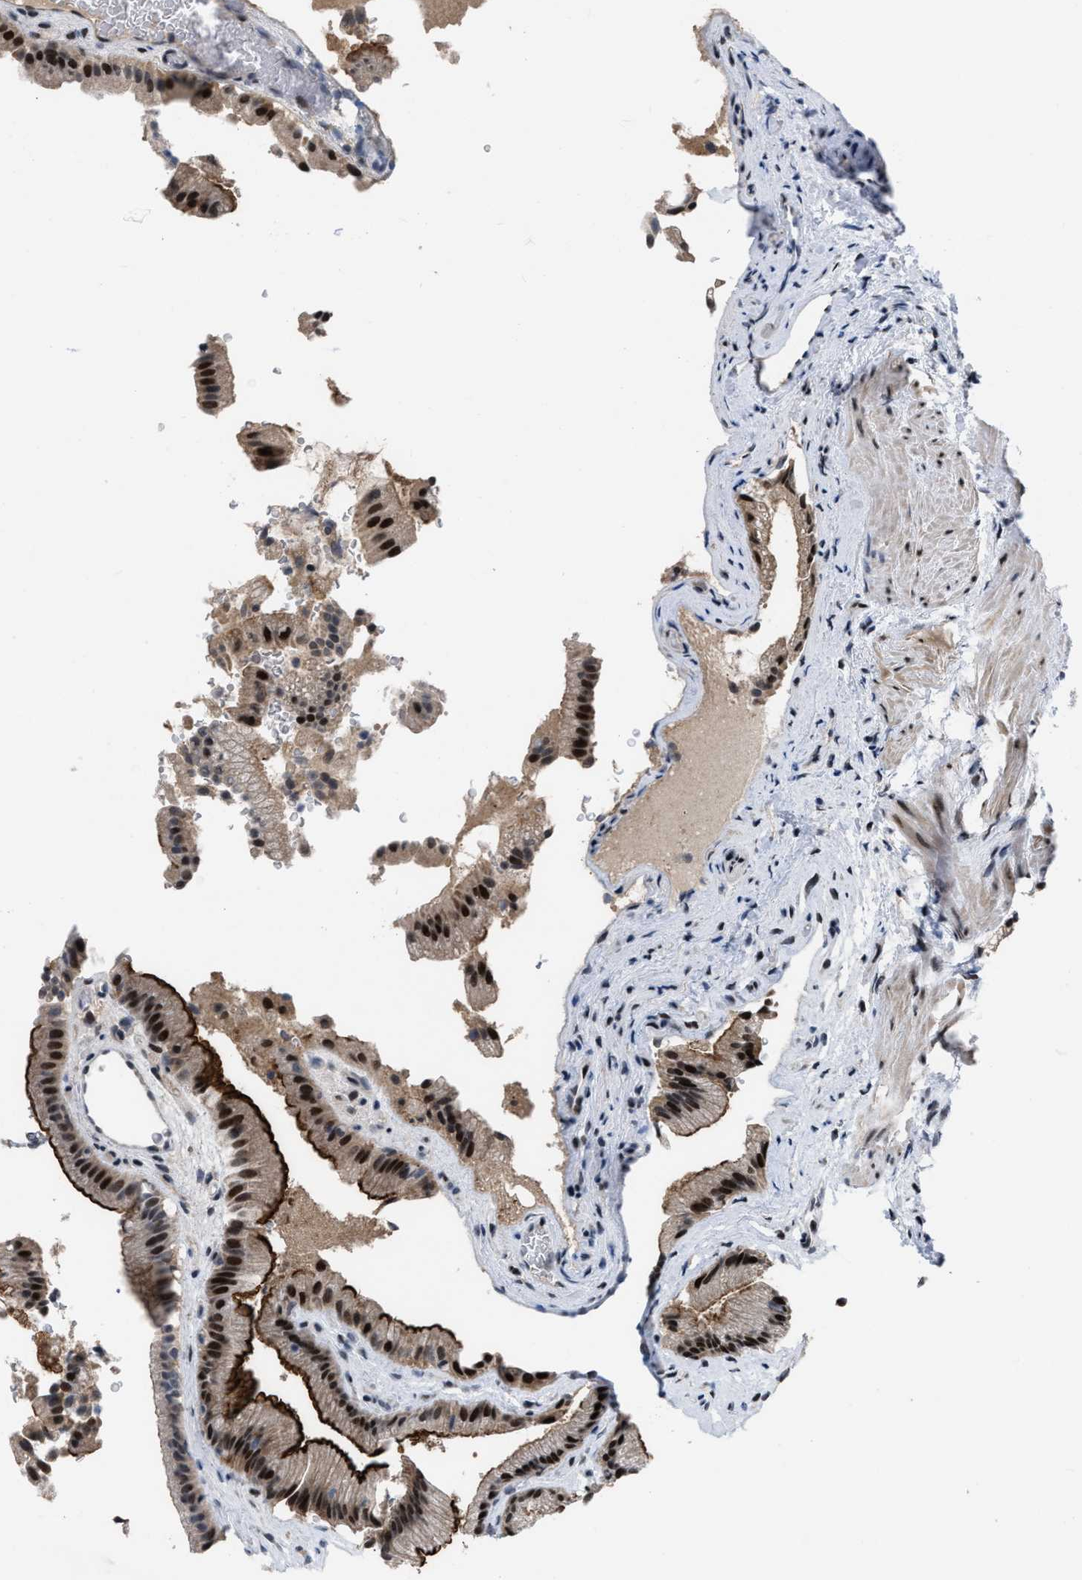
{"staining": {"intensity": "strong", "quantity": "25%-75%", "location": "cytoplasmic/membranous,nuclear"}, "tissue": "gallbladder", "cell_type": "Glandular cells", "image_type": "normal", "snomed": [{"axis": "morphology", "description": "Normal tissue, NOS"}, {"axis": "topography", "description": "Gallbladder"}], "caption": "This photomicrograph reveals normal gallbladder stained with immunohistochemistry (IHC) to label a protein in brown. The cytoplasmic/membranous,nuclear of glandular cells show strong positivity for the protein. Nuclei are counter-stained blue.", "gene": "SETDB1", "patient": {"sex": "male", "age": 49}}